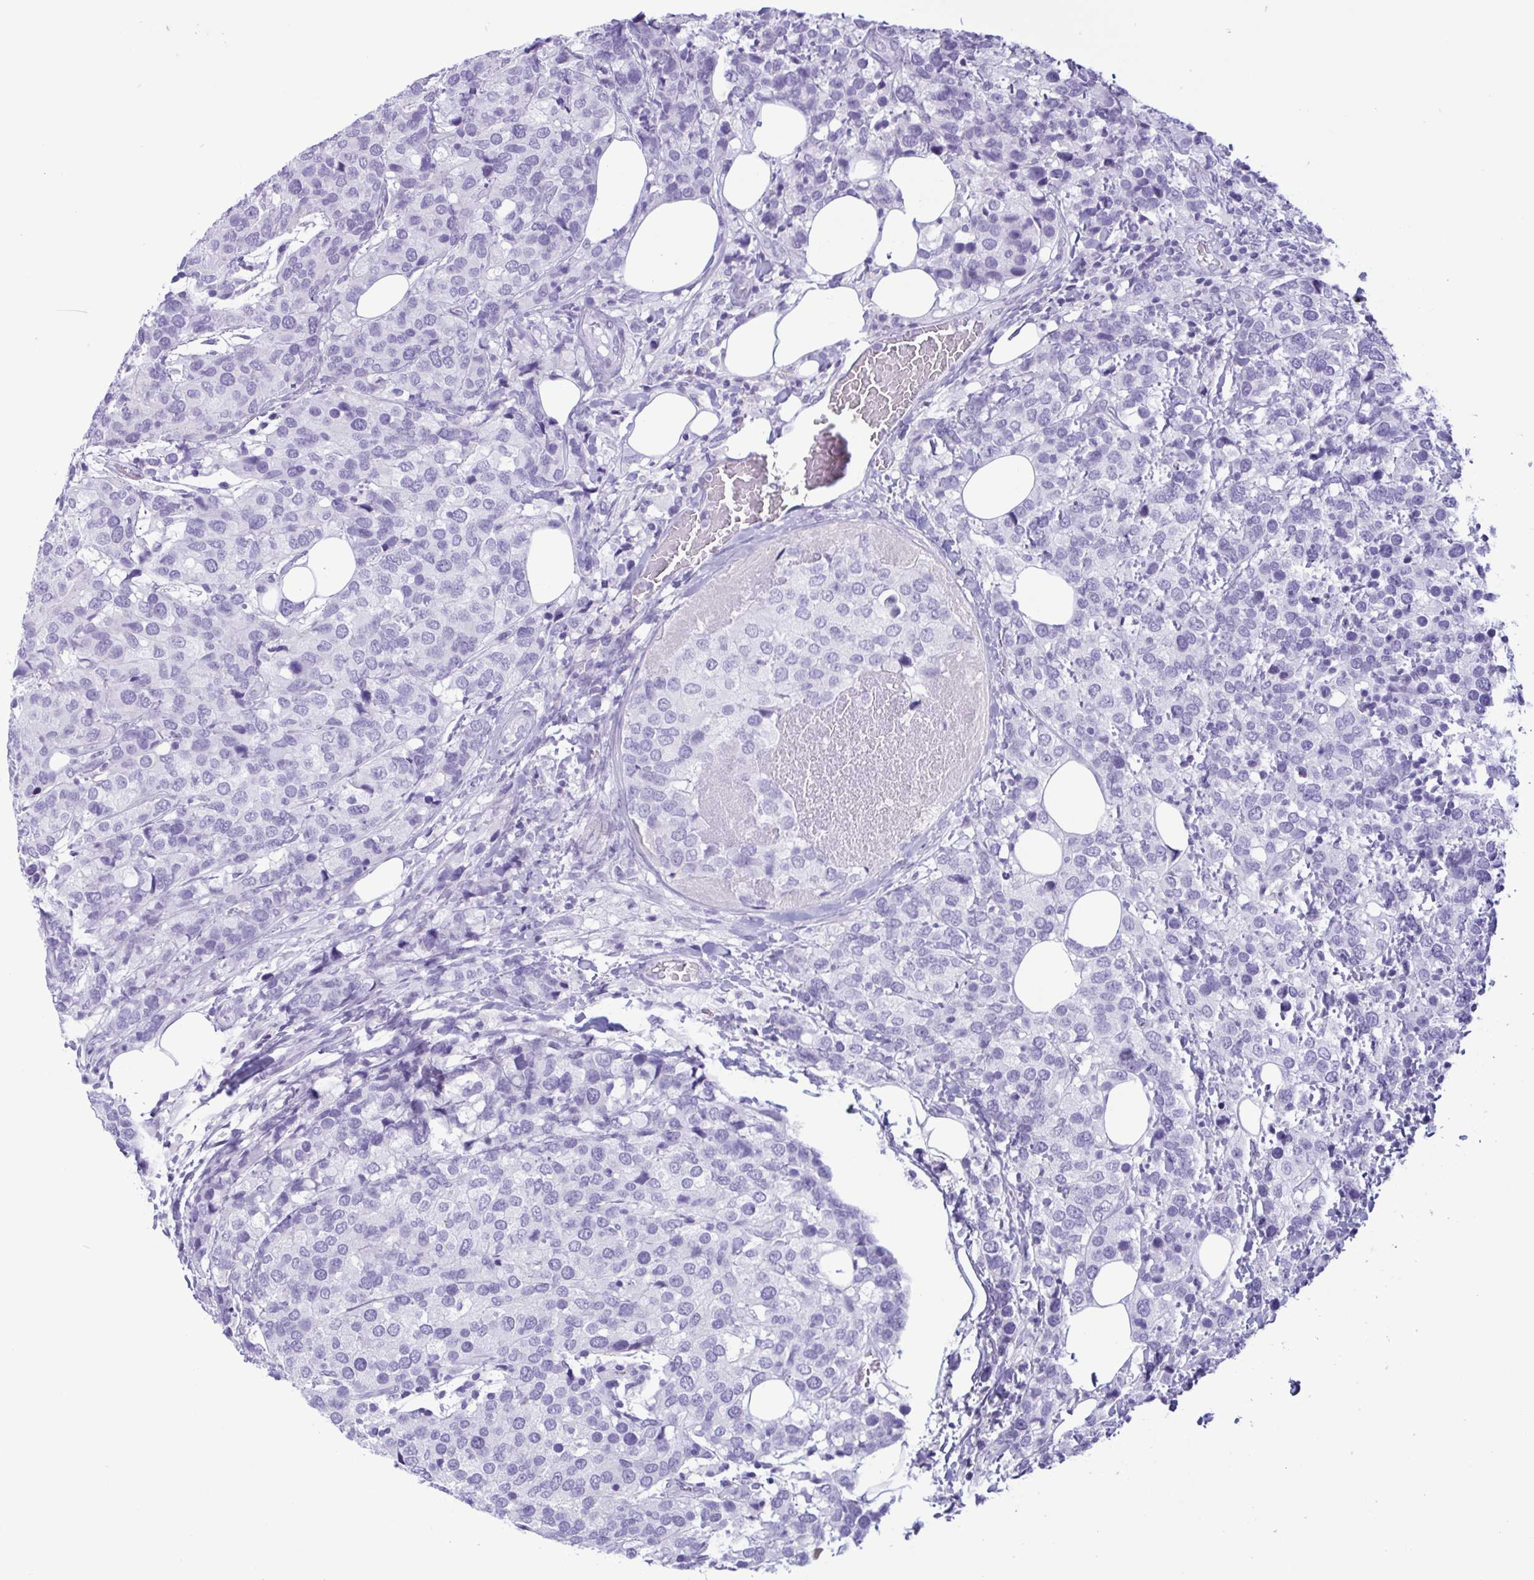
{"staining": {"intensity": "negative", "quantity": "none", "location": "none"}, "tissue": "breast cancer", "cell_type": "Tumor cells", "image_type": "cancer", "snomed": [{"axis": "morphology", "description": "Lobular carcinoma"}, {"axis": "topography", "description": "Breast"}], "caption": "Immunohistochemical staining of breast cancer (lobular carcinoma) displays no significant expression in tumor cells.", "gene": "LTF", "patient": {"sex": "female", "age": 59}}